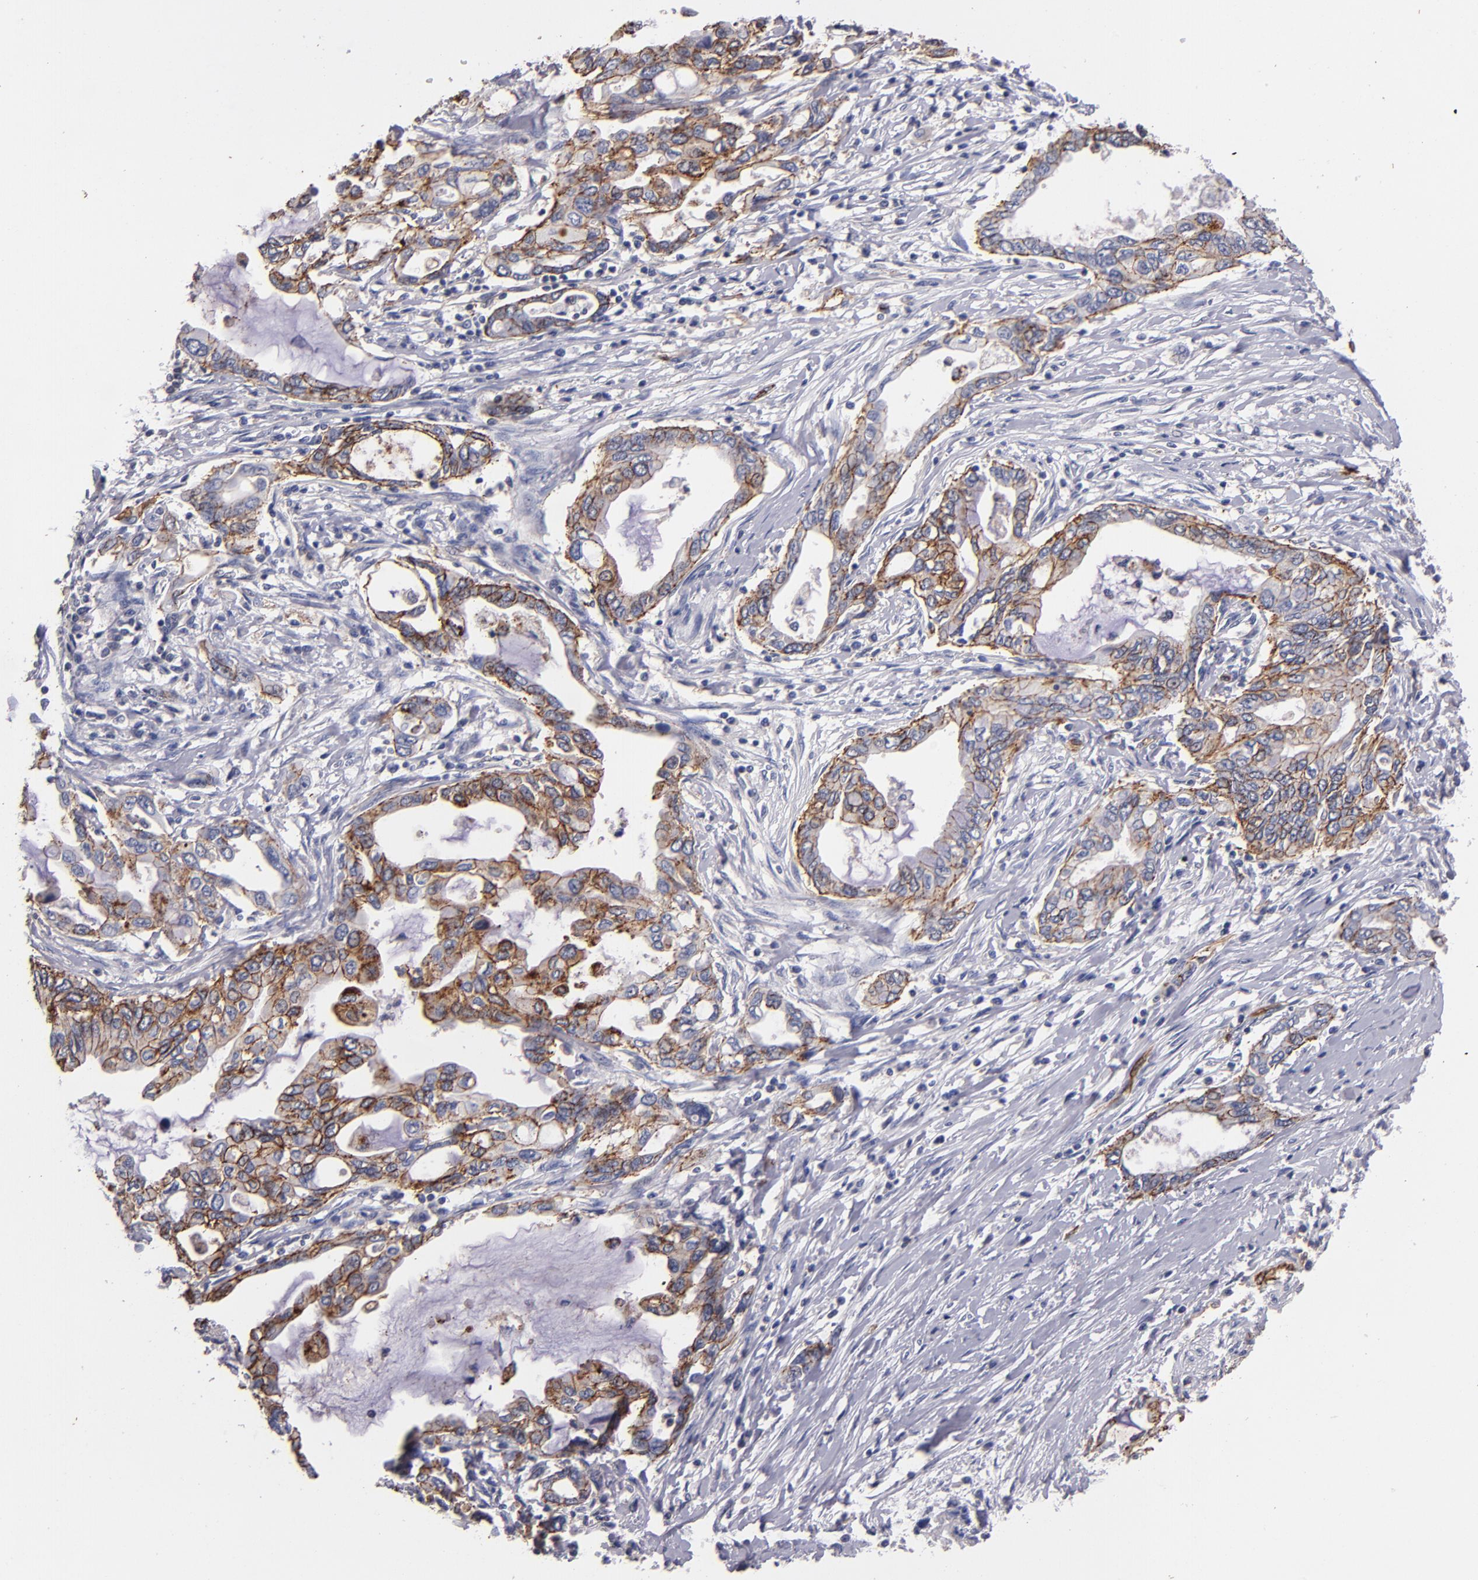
{"staining": {"intensity": "moderate", "quantity": ">75%", "location": "cytoplasmic/membranous"}, "tissue": "pancreatic cancer", "cell_type": "Tumor cells", "image_type": "cancer", "snomed": [{"axis": "morphology", "description": "Adenocarcinoma, NOS"}, {"axis": "topography", "description": "Pancreas"}], "caption": "Immunohistochemical staining of human pancreatic adenocarcinoma reveals medium levels of moderate cytoplasmic/membranous protein staining in about >75% of tumor cells. Nuclei are stained in blue.", "gene": "CLDN5", "patient": {"sex": "female", "age": 57}}